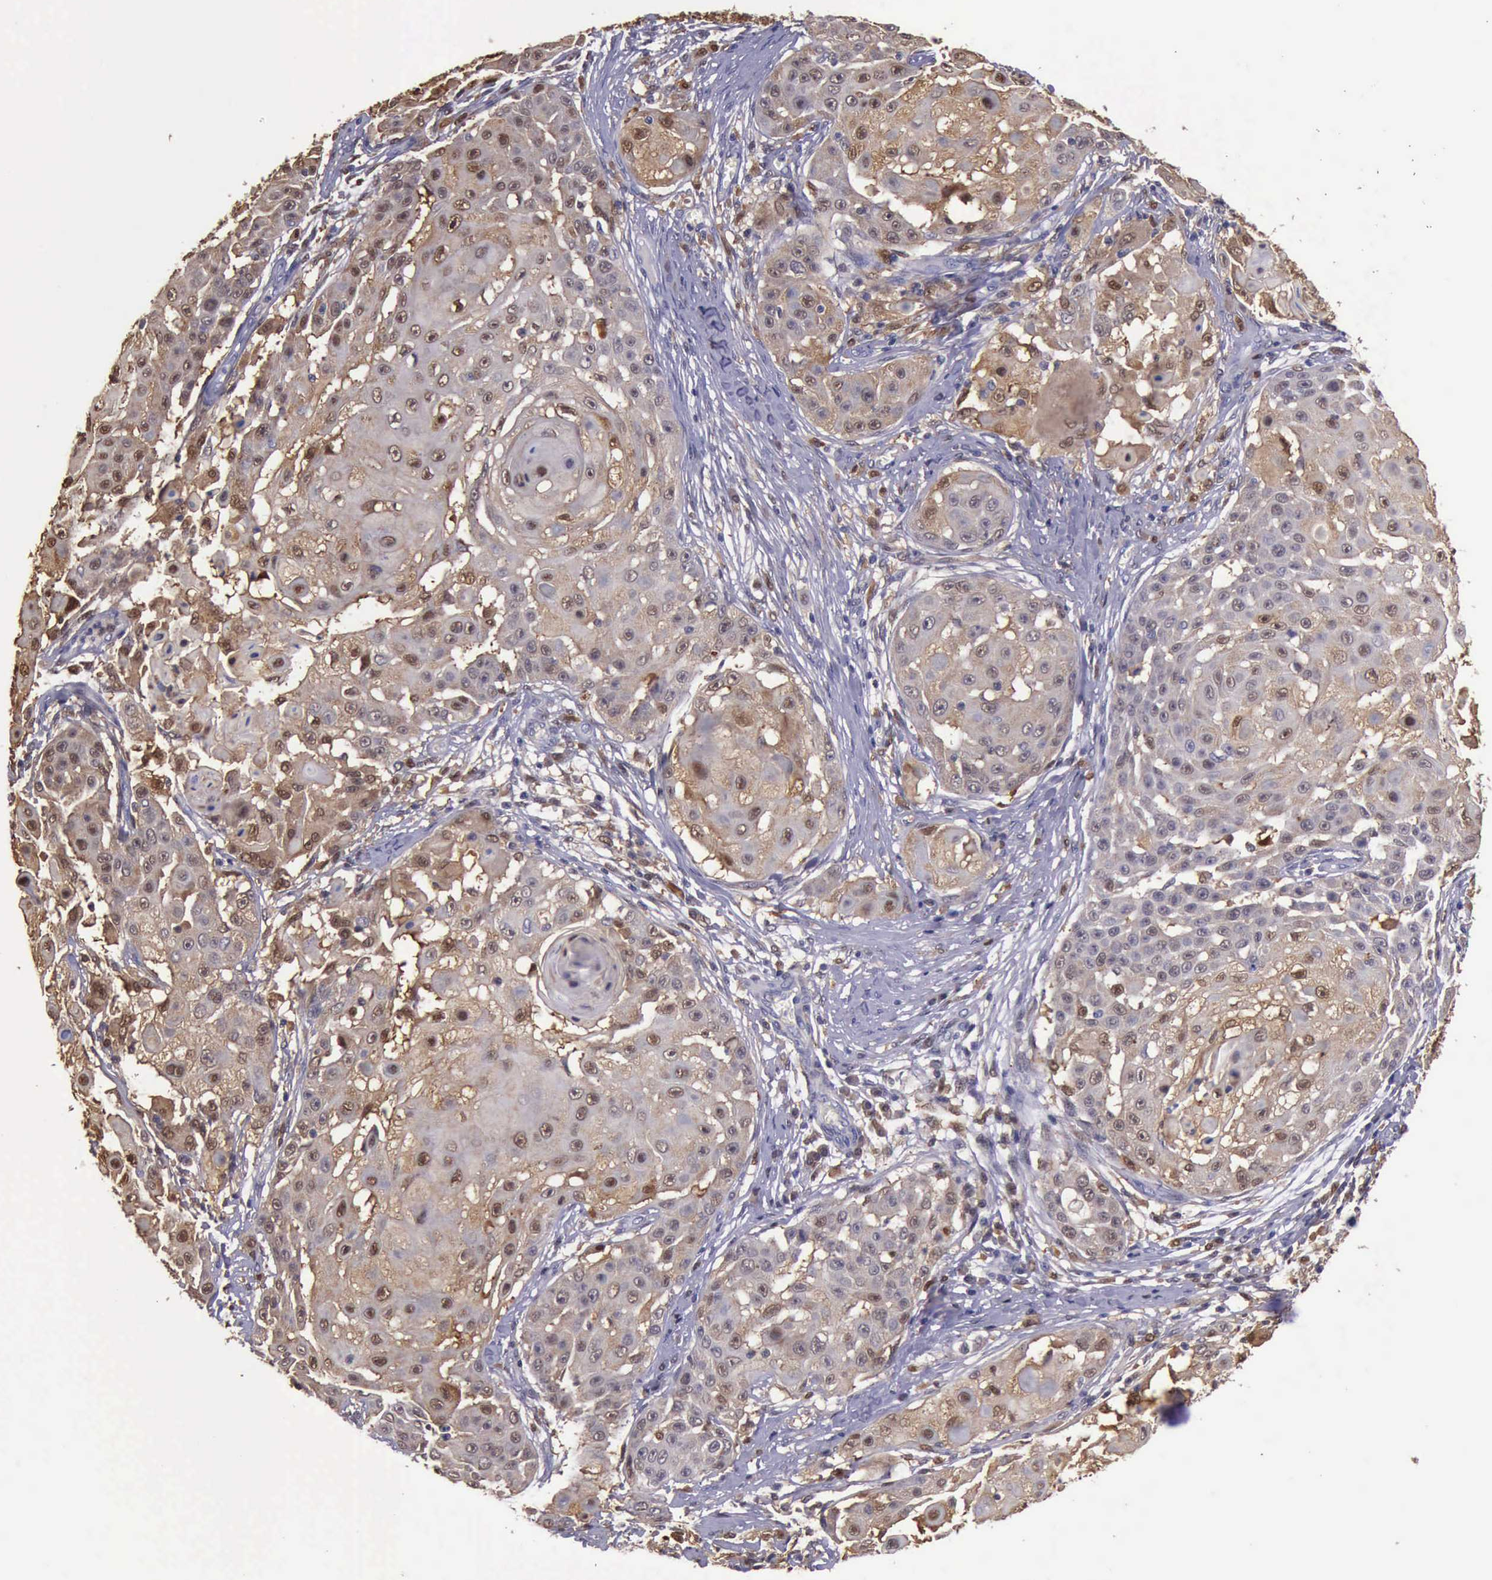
{"staining": {"intensity": "weak", "quantity": "25%-75%", "location": "cytoplasmic/membranous,nuclear"}, "tissue": "skin cancer", "cell_type": "Tumor cells", "image_type": "cancer", "snomed": [{"axis": "morphology", "description": "Squamous cell carcinoma, NOS"}, {"axis": "topography", "description": "Skin"}], "caption": "IHC histopathology image of neoplastic tissue: human skin cancer (squamous cell carcinoma) stained using IHC displays low levels of weak protein expression localized specifically in the cytoplasmic/membranous and nuclear of tumor cells, appearing as a cytoplasmic/membranous and nuclear brown color.", "gene": "TYMP", "patient": {"sex": "female", "age": 57}}